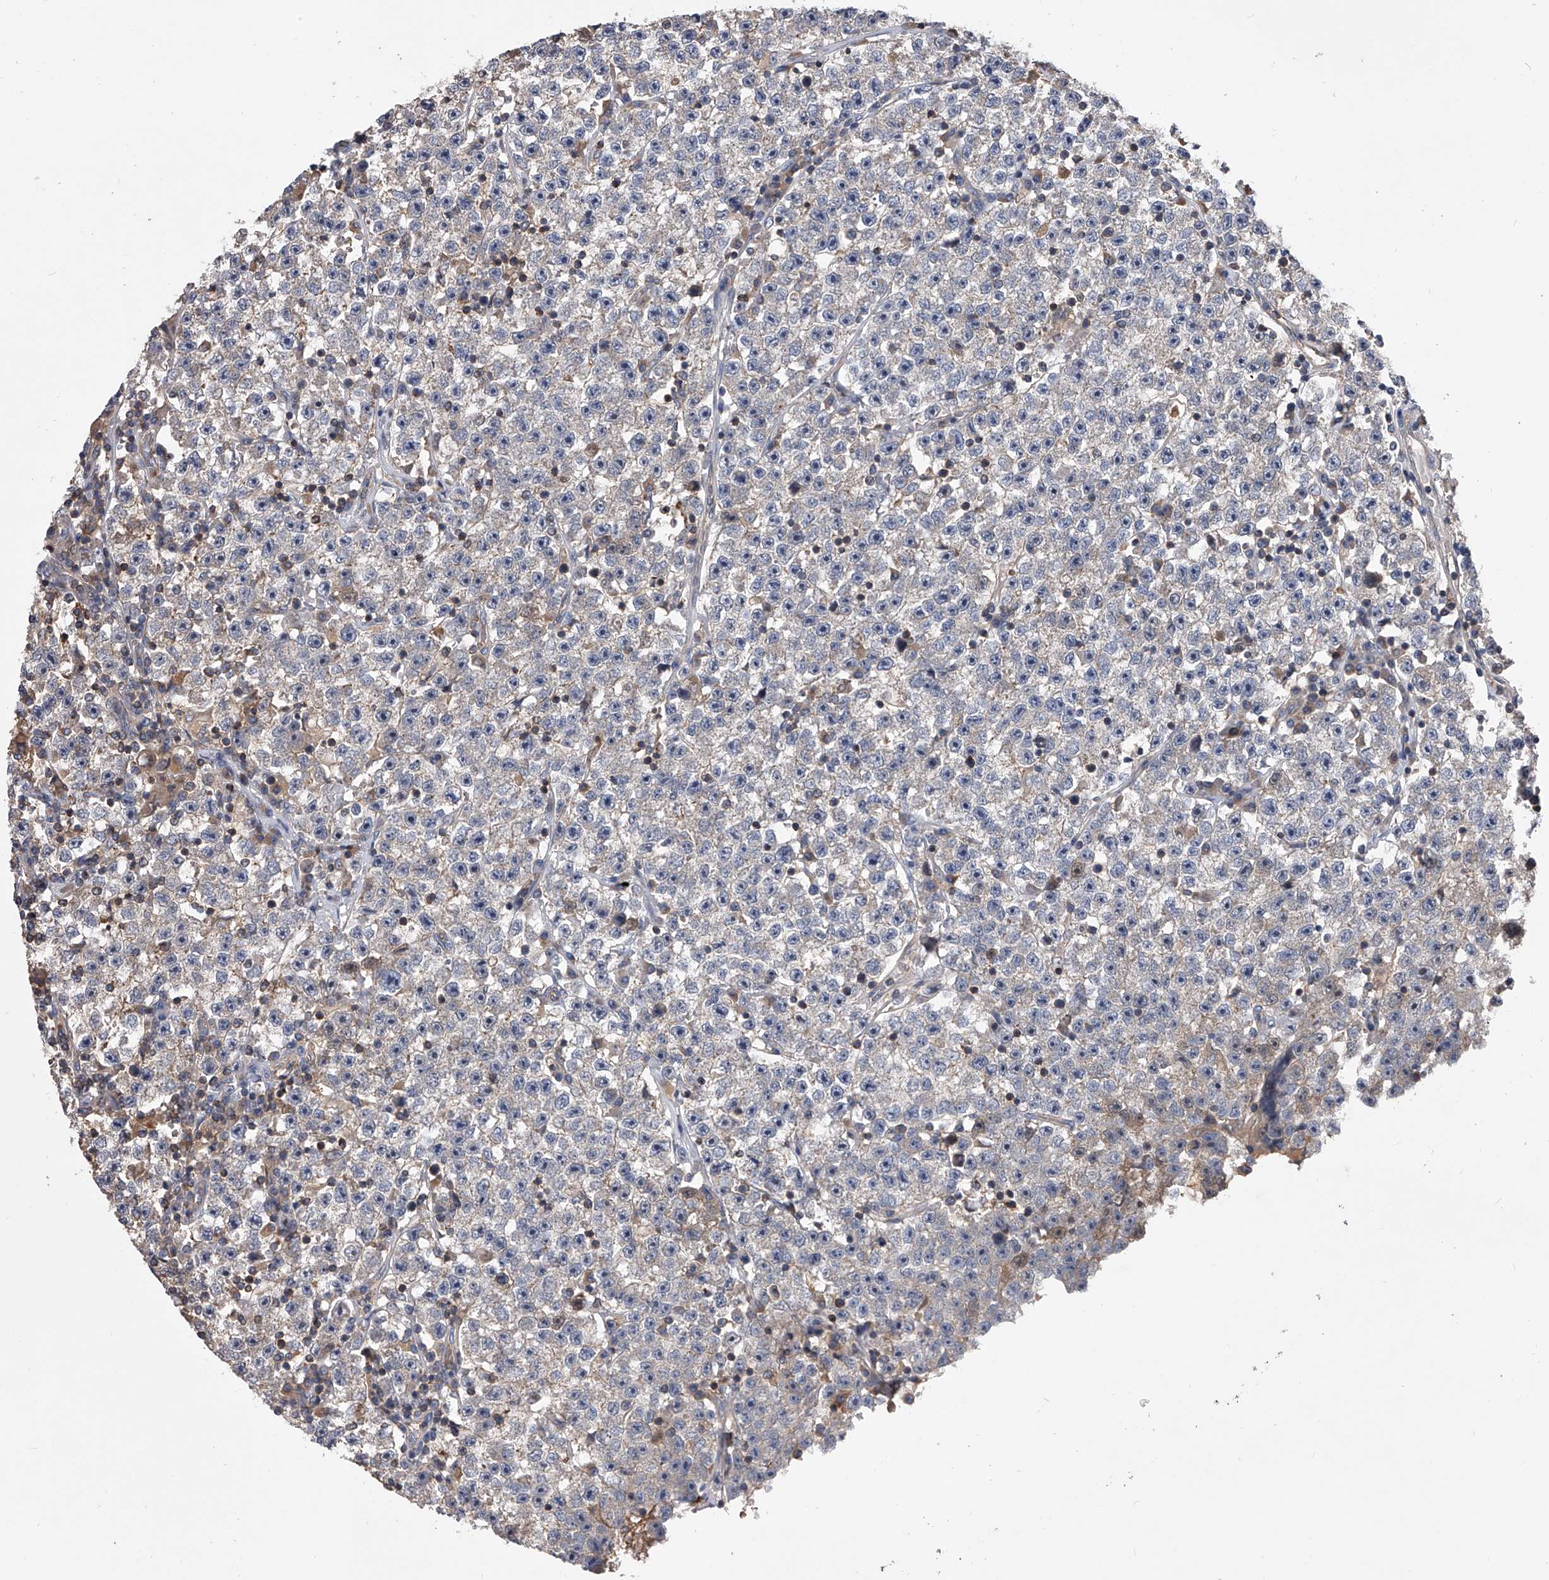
{"staining": {"intensity": "weak", "quantity": "25%-75%", "location": "cytoplasmic/membranous"}, "tissue": "testis cancer", "cell_type": "Tumor cells", "image_type": "cancer", "snomed": [{"axis": "morphology", "description": "Seminoma, NOS"}, {"axis": "topography", "description": "Testis"}], "caption": "Tumor cells show low levels of weak cytoplasmic/membranous positivity in about 25%-75% of cells in seminoma (testis).", "gene": "CUL7", "patient": {"sex": "male", "age": 22}}